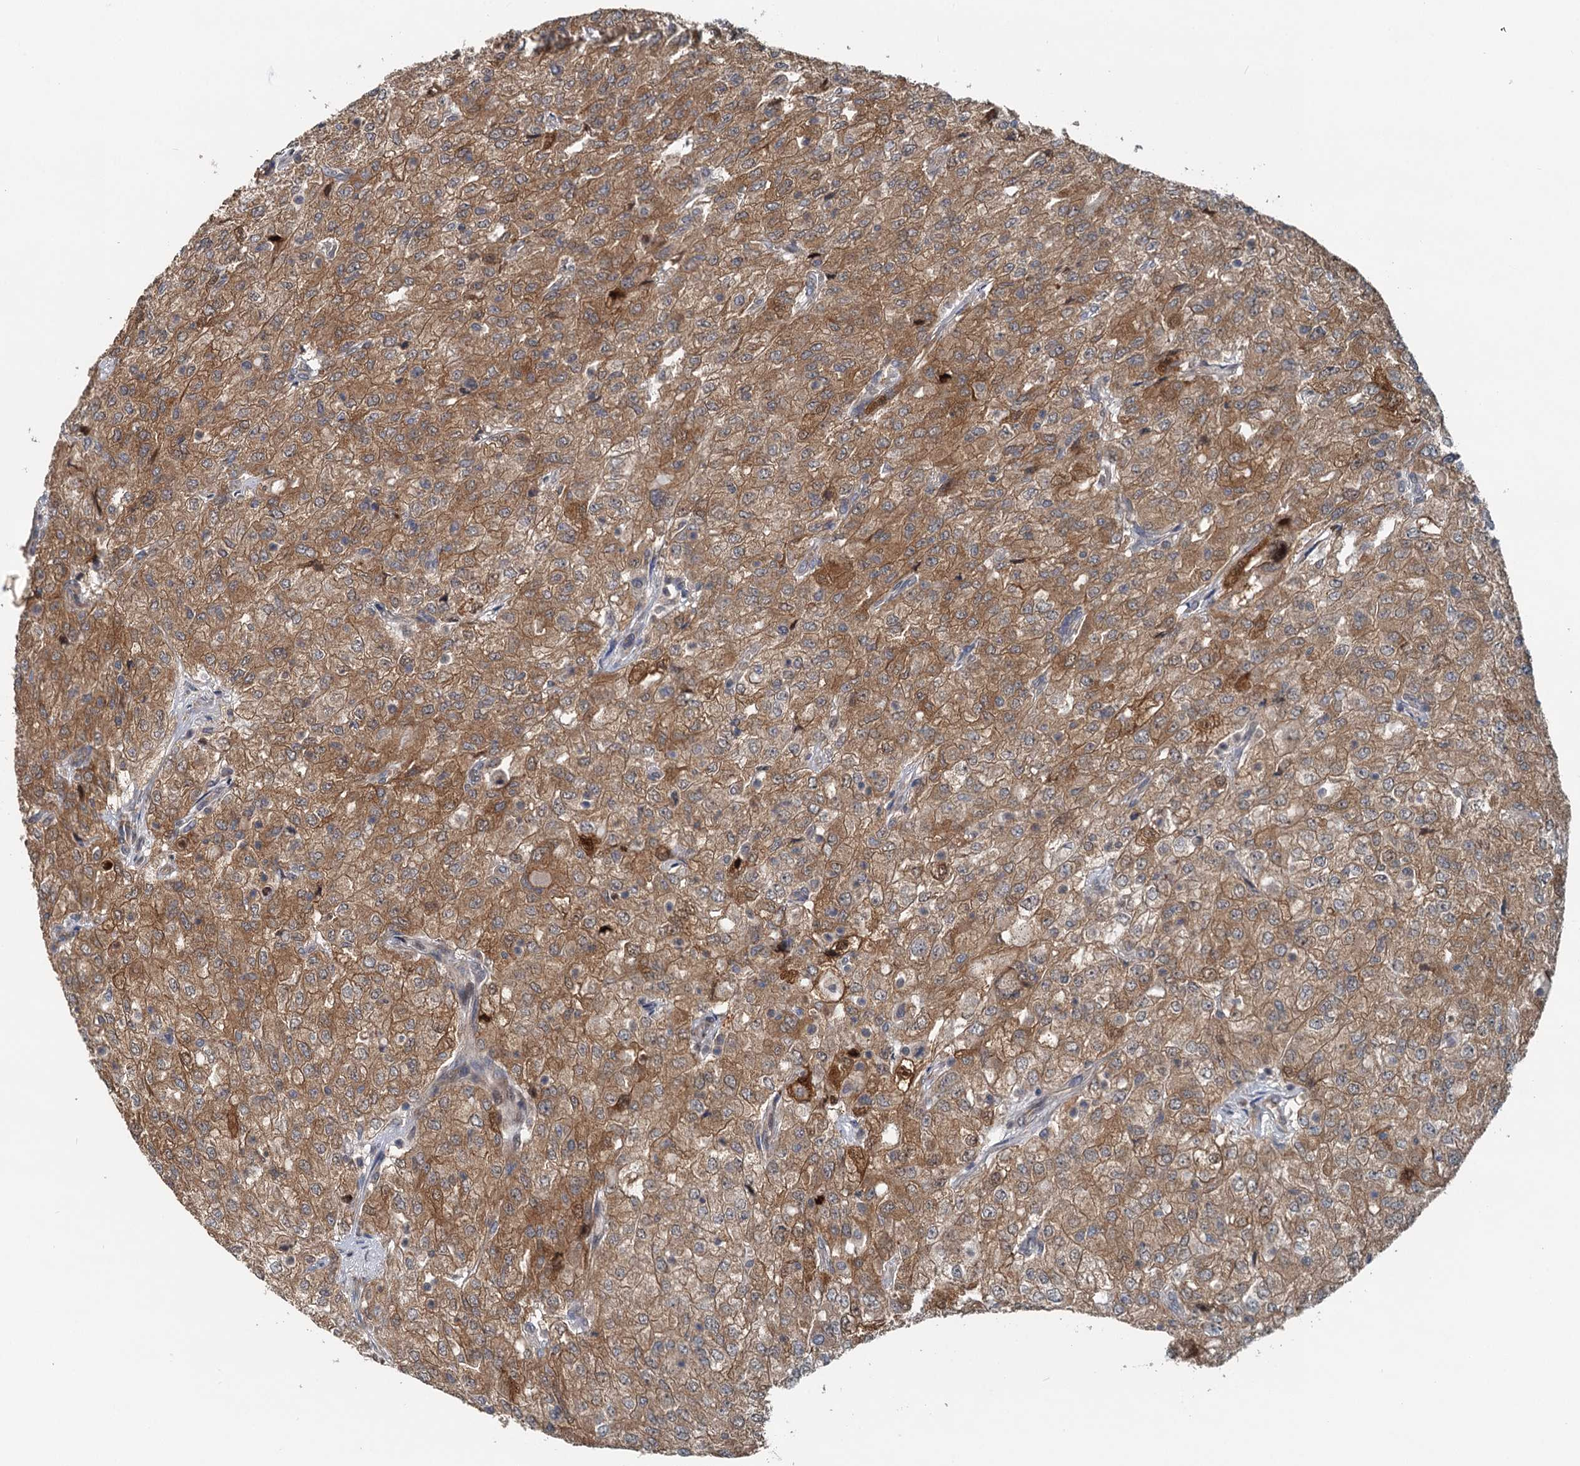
{"staining": {"intensity": "moderate", "quantity": ">75%", "location": "cytoplasmic/membranous"}, "tissue": "renal cancer", "cell_type": "Tumor cells", "image_type": "cancer", "snomed": [{"axis": "morphology", "description": "Adenocarcinoma, NOS"}, {"axis": "topography", "description": "Kidney"}], "caption": "Protein analysis of adenocarcinoma (renal) tissue reveals moderate cytoplasmic/membranous staining in about >75% of tumor cells. (DAB IHC, brown staining for protein, blue staining for nuclei).", "gene": "LRRK2", "patient": {"sex": "female", "age": 54}}